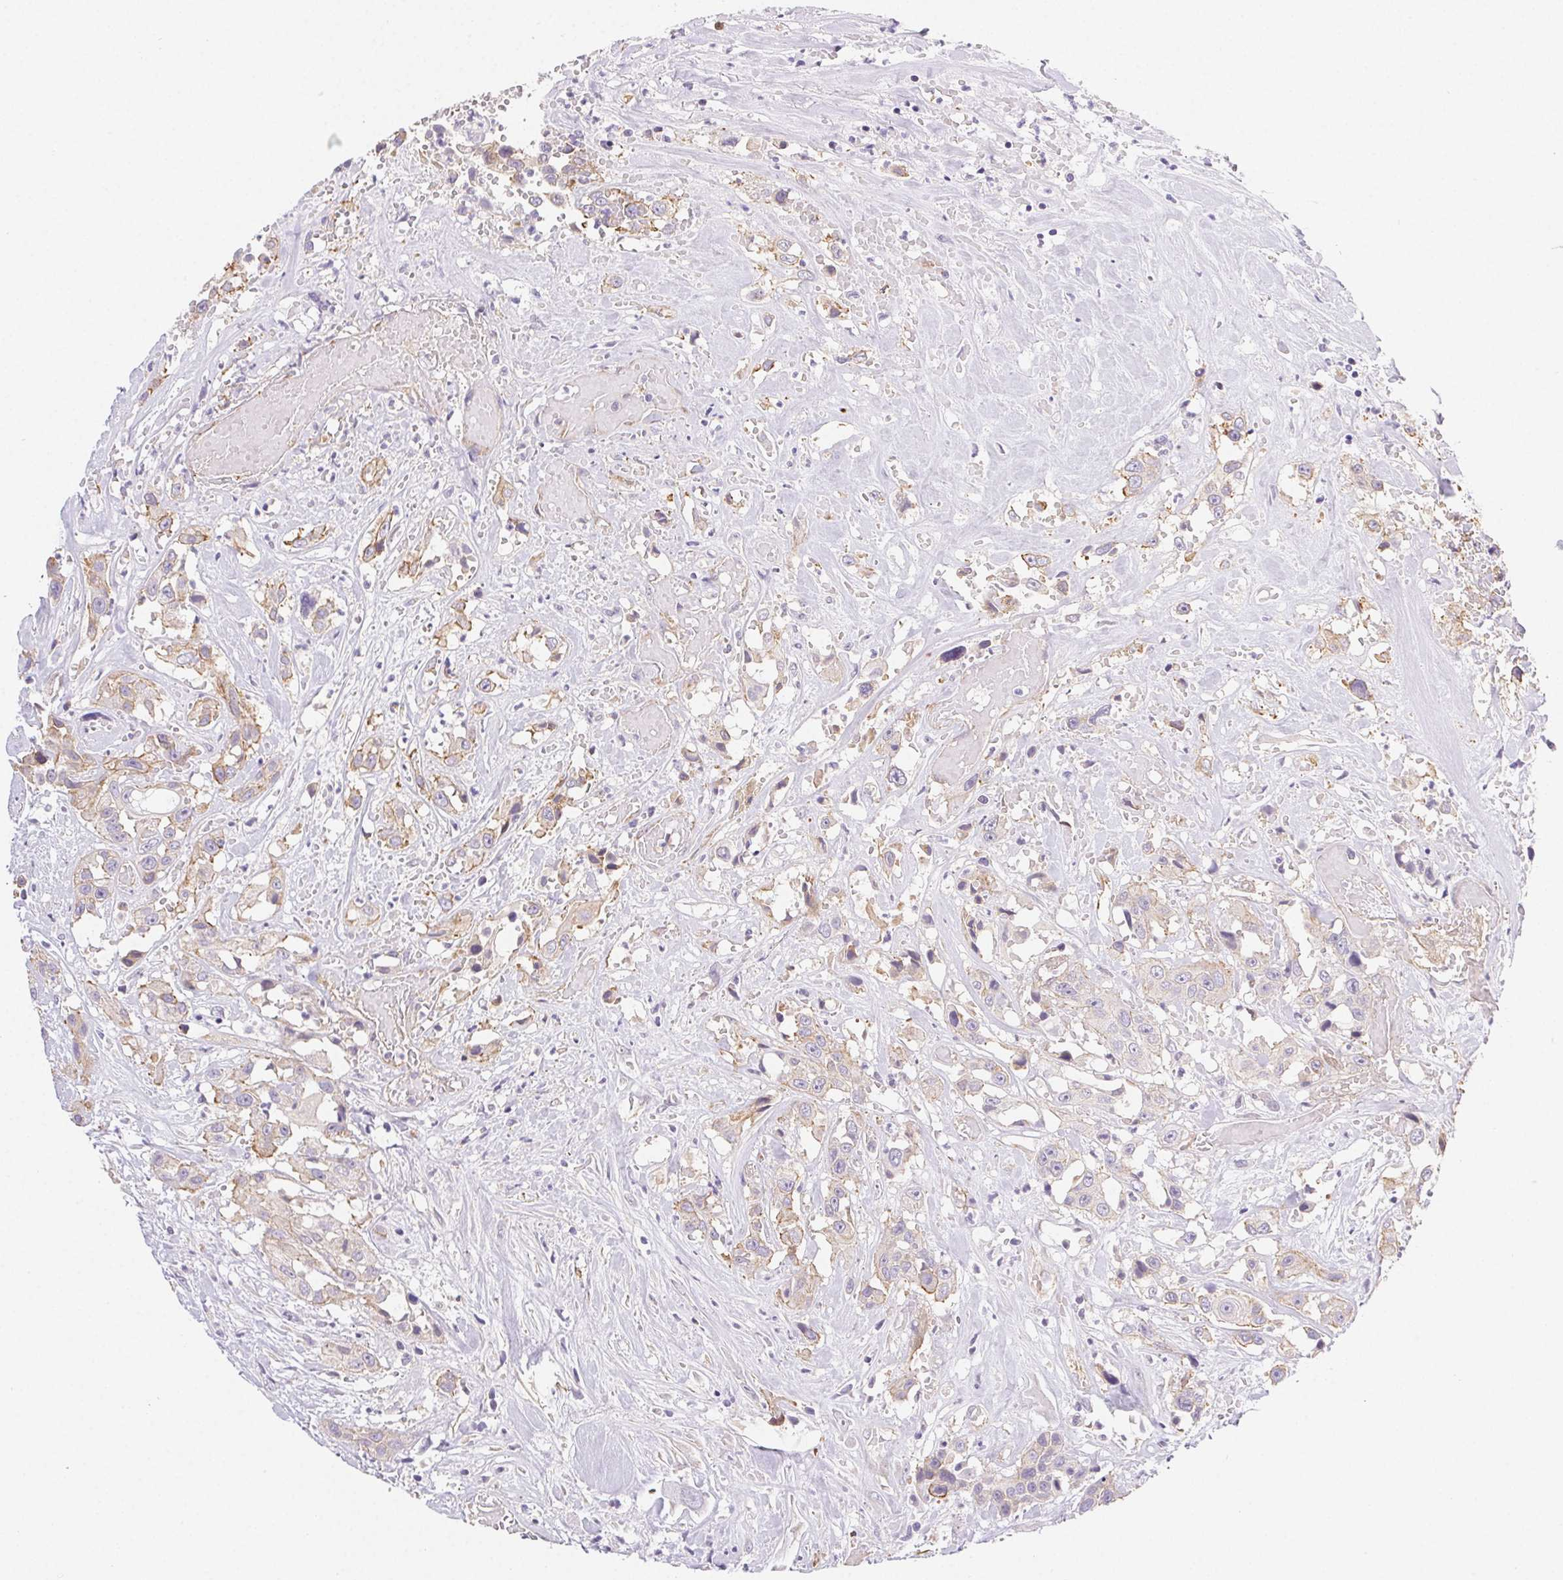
{"staining": {"intensity": "moderate", "quantity": "<25%", "location": "cytoplasmic/membranous"}, "tissue": "head and neck cancer", "cell_type": "Tumor cells", "image_type": "cancer", "snomed": [{"axis": "morphology", "description": "Squamous cell carcinoma, NOS"}, {"axis": "topography", "description": "Head-Neck"}], "caption": "The micrograph reveals staining of head and neck cancer (squamous cell carcinoma), revealing moderate cytoplasmic/membranous protein positivity (brown color) within tumor cells.", "gene": "CSN1S1", "patient": {"sex": "male", "age": 57}}